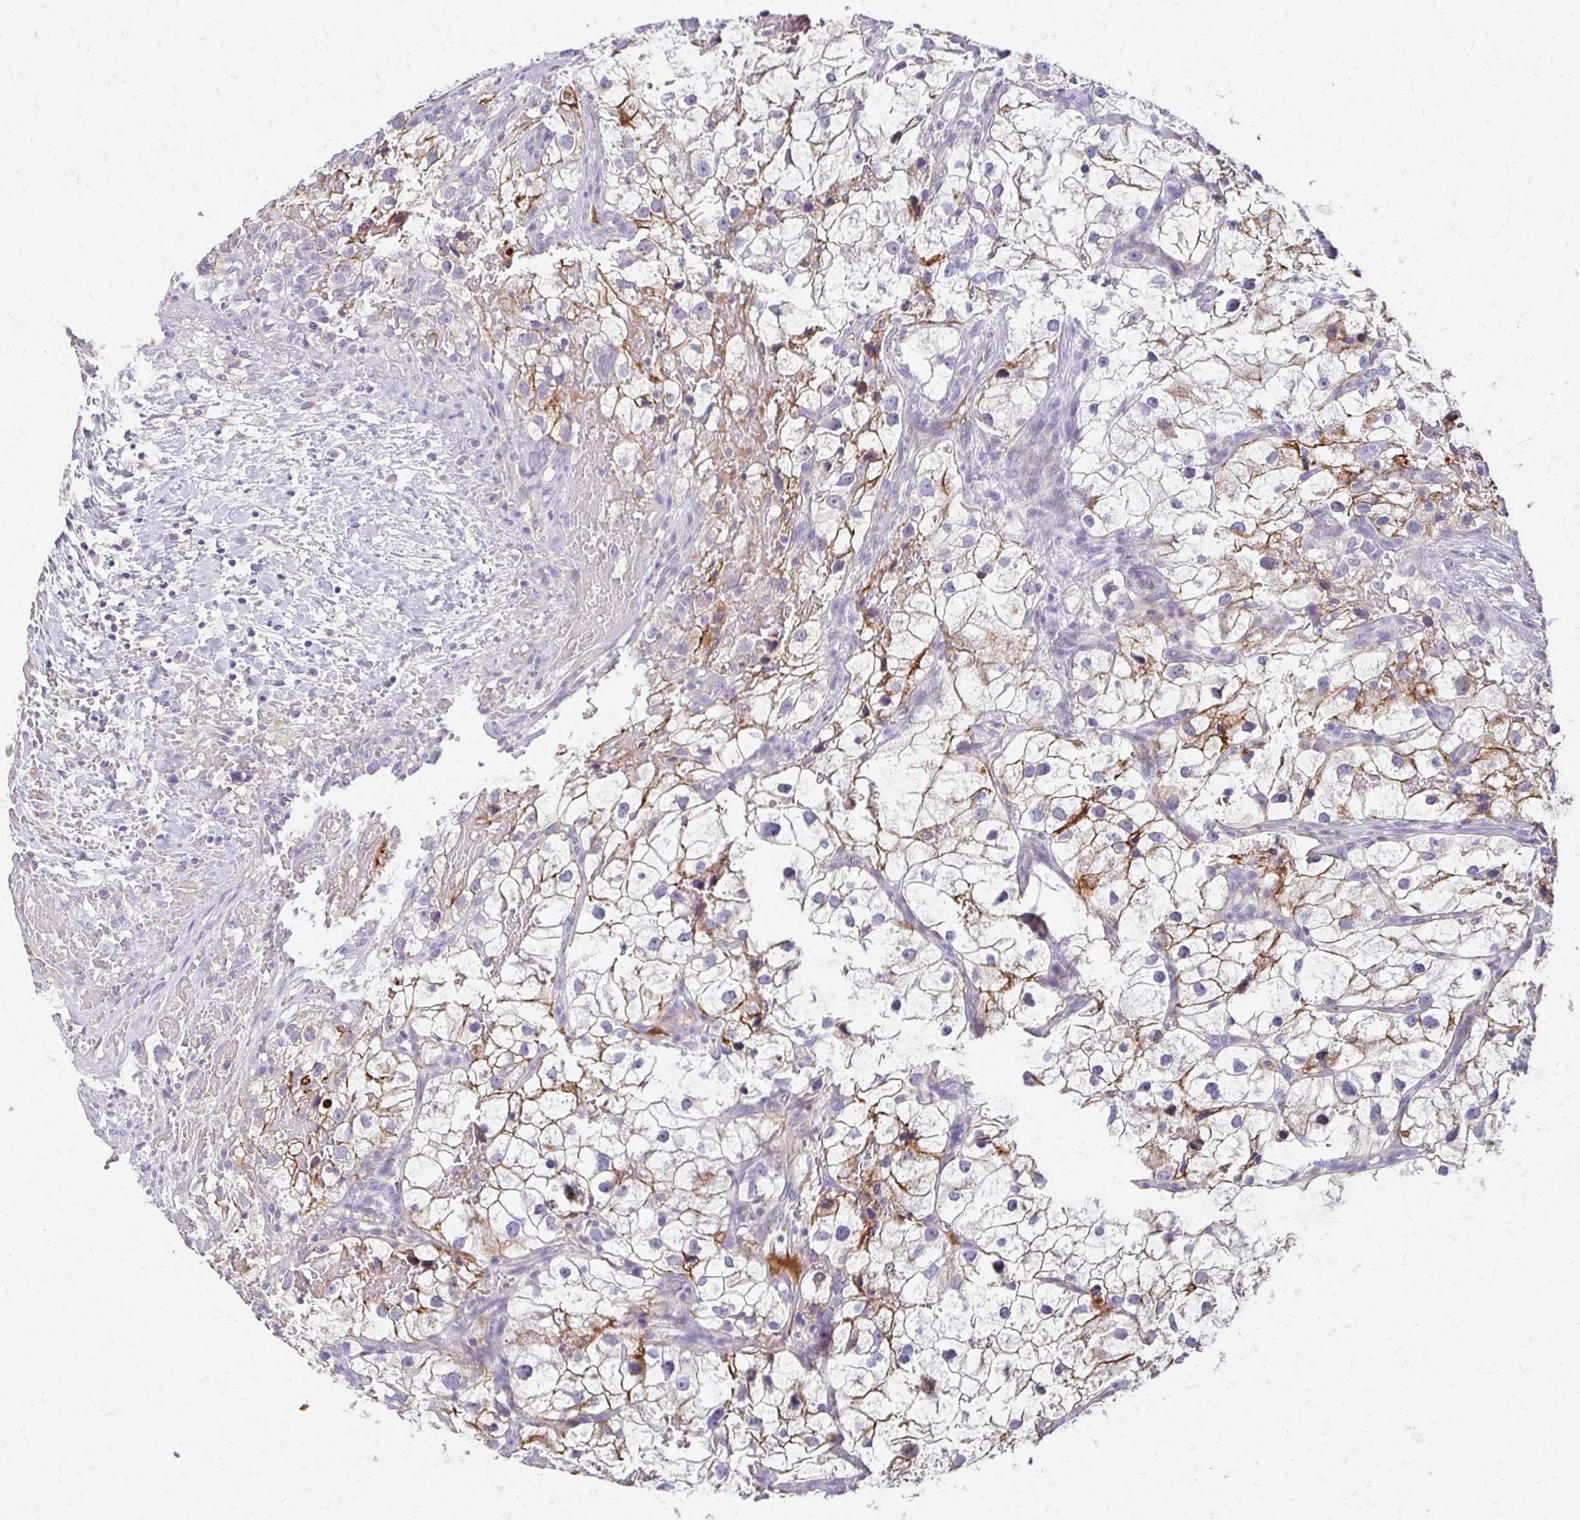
{"staining": {"intensity": "moderate", "quantity": "25%-75%", "location": "cytoplasmic/membranous"}, "tissue": "renal cancer", "cell_type": "Tumor cells", "image_type": "cancer", "snomed": [{"axis": "morphology", "description": "Adenocarcinoma, NOS"}, {"axis": "topography", "description": "Kidney"}], "caption": "A medium amount of moderate cytoplasmic/membranous staining is seen in about 25%-75% of tumor cells in renal cancer (adenocarcinoma) tissue.", "gene": "BBS12", "patient": {"sex": "male", "age": 59}}